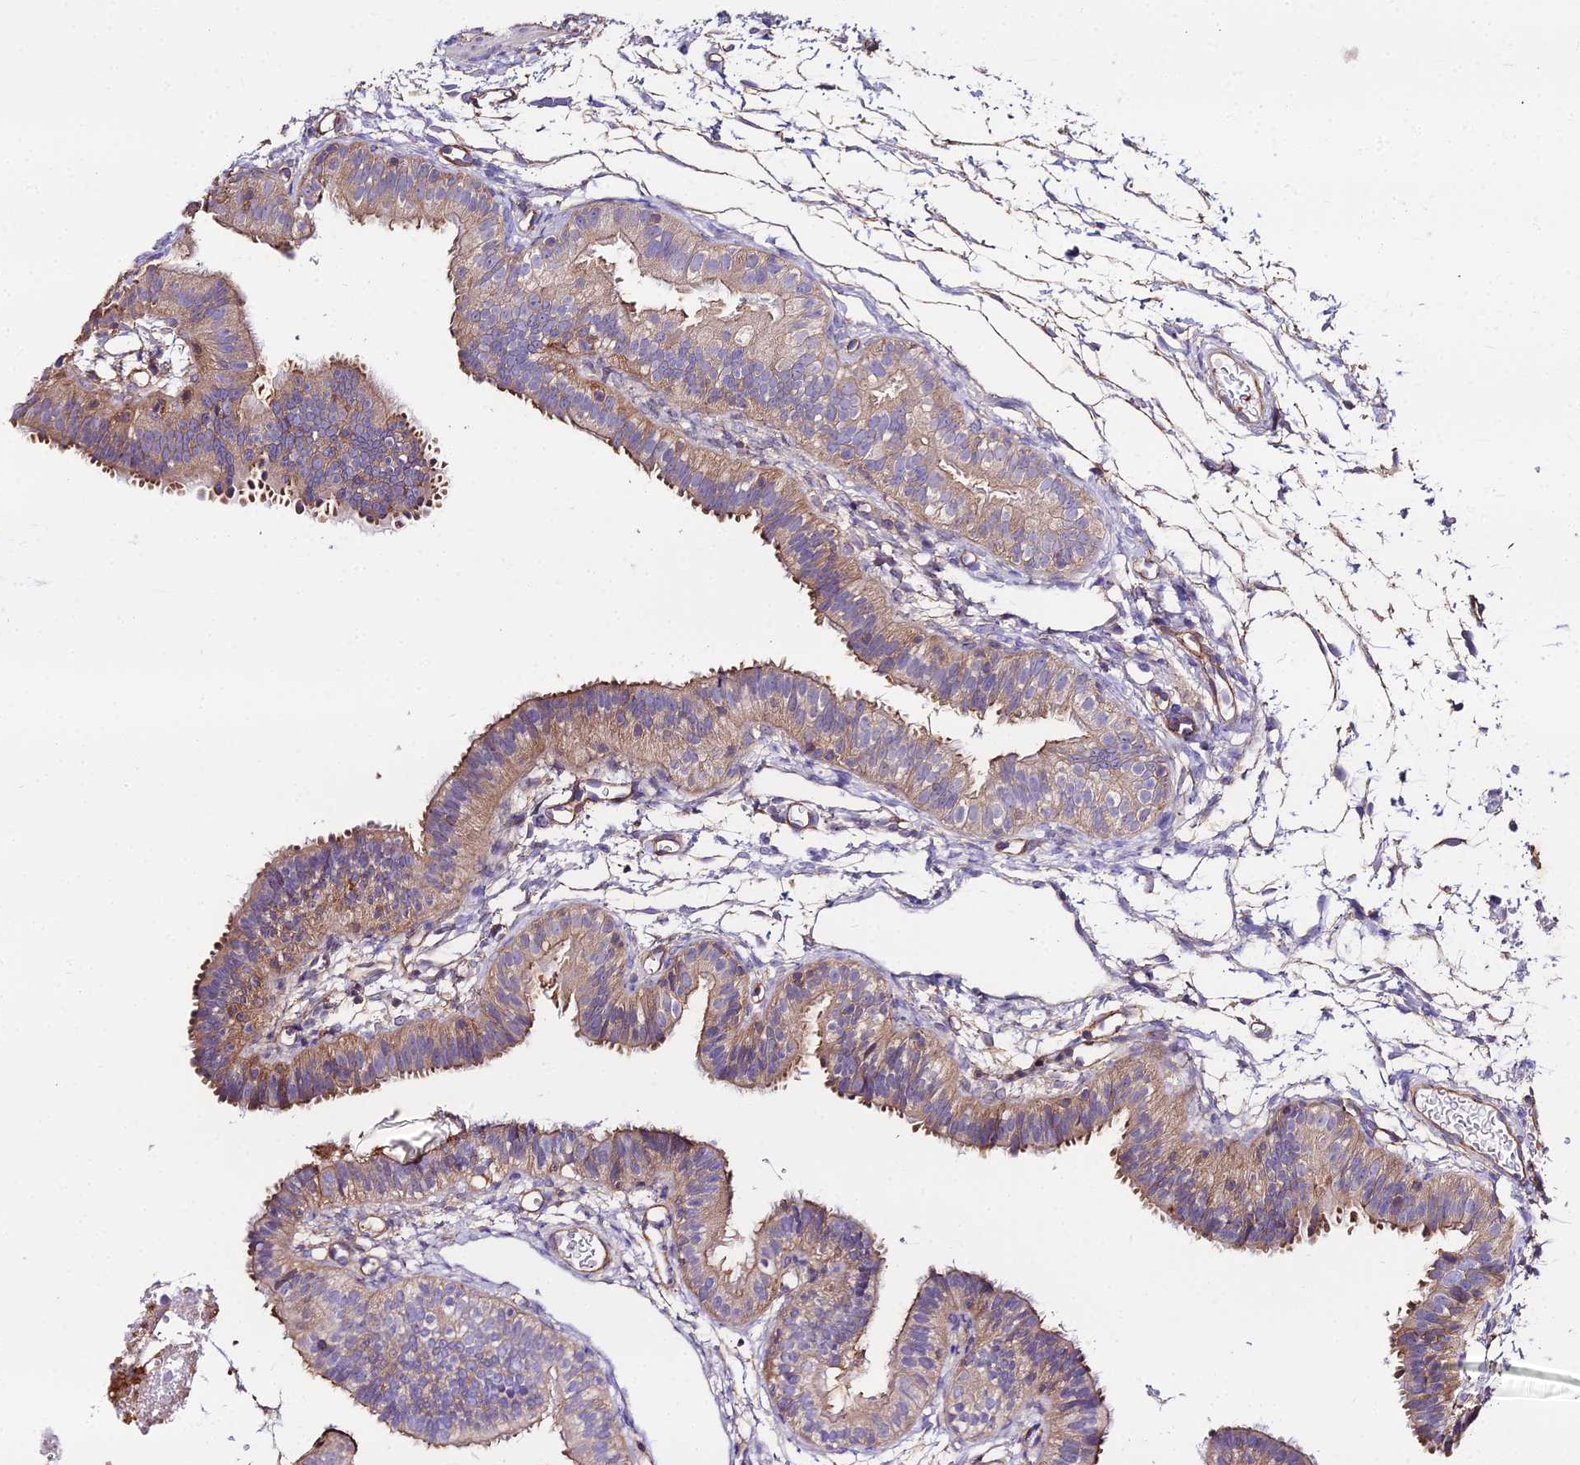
{"staining": {"intensity": "moderate", "quantity": "25%-75%", "location": "cytoplasmic/membranous"}, "tissue": "fallopian tube", "cell_type": "Glandular cells", "image_type": "normal", "snomed": [{"axis": "morphology", "description": "Normal tissue, NOS"}, {"axis": "topography", "description": "Fallopian tube"}], "caption": "IHC of benign human fallopian tube reveals medium levels of moderate cytoplasmic/membranous expression in approximately 25%-75% of glandular cells.", "gene": "GLYAT", "patient": {"sex": "female", "age": 35}}